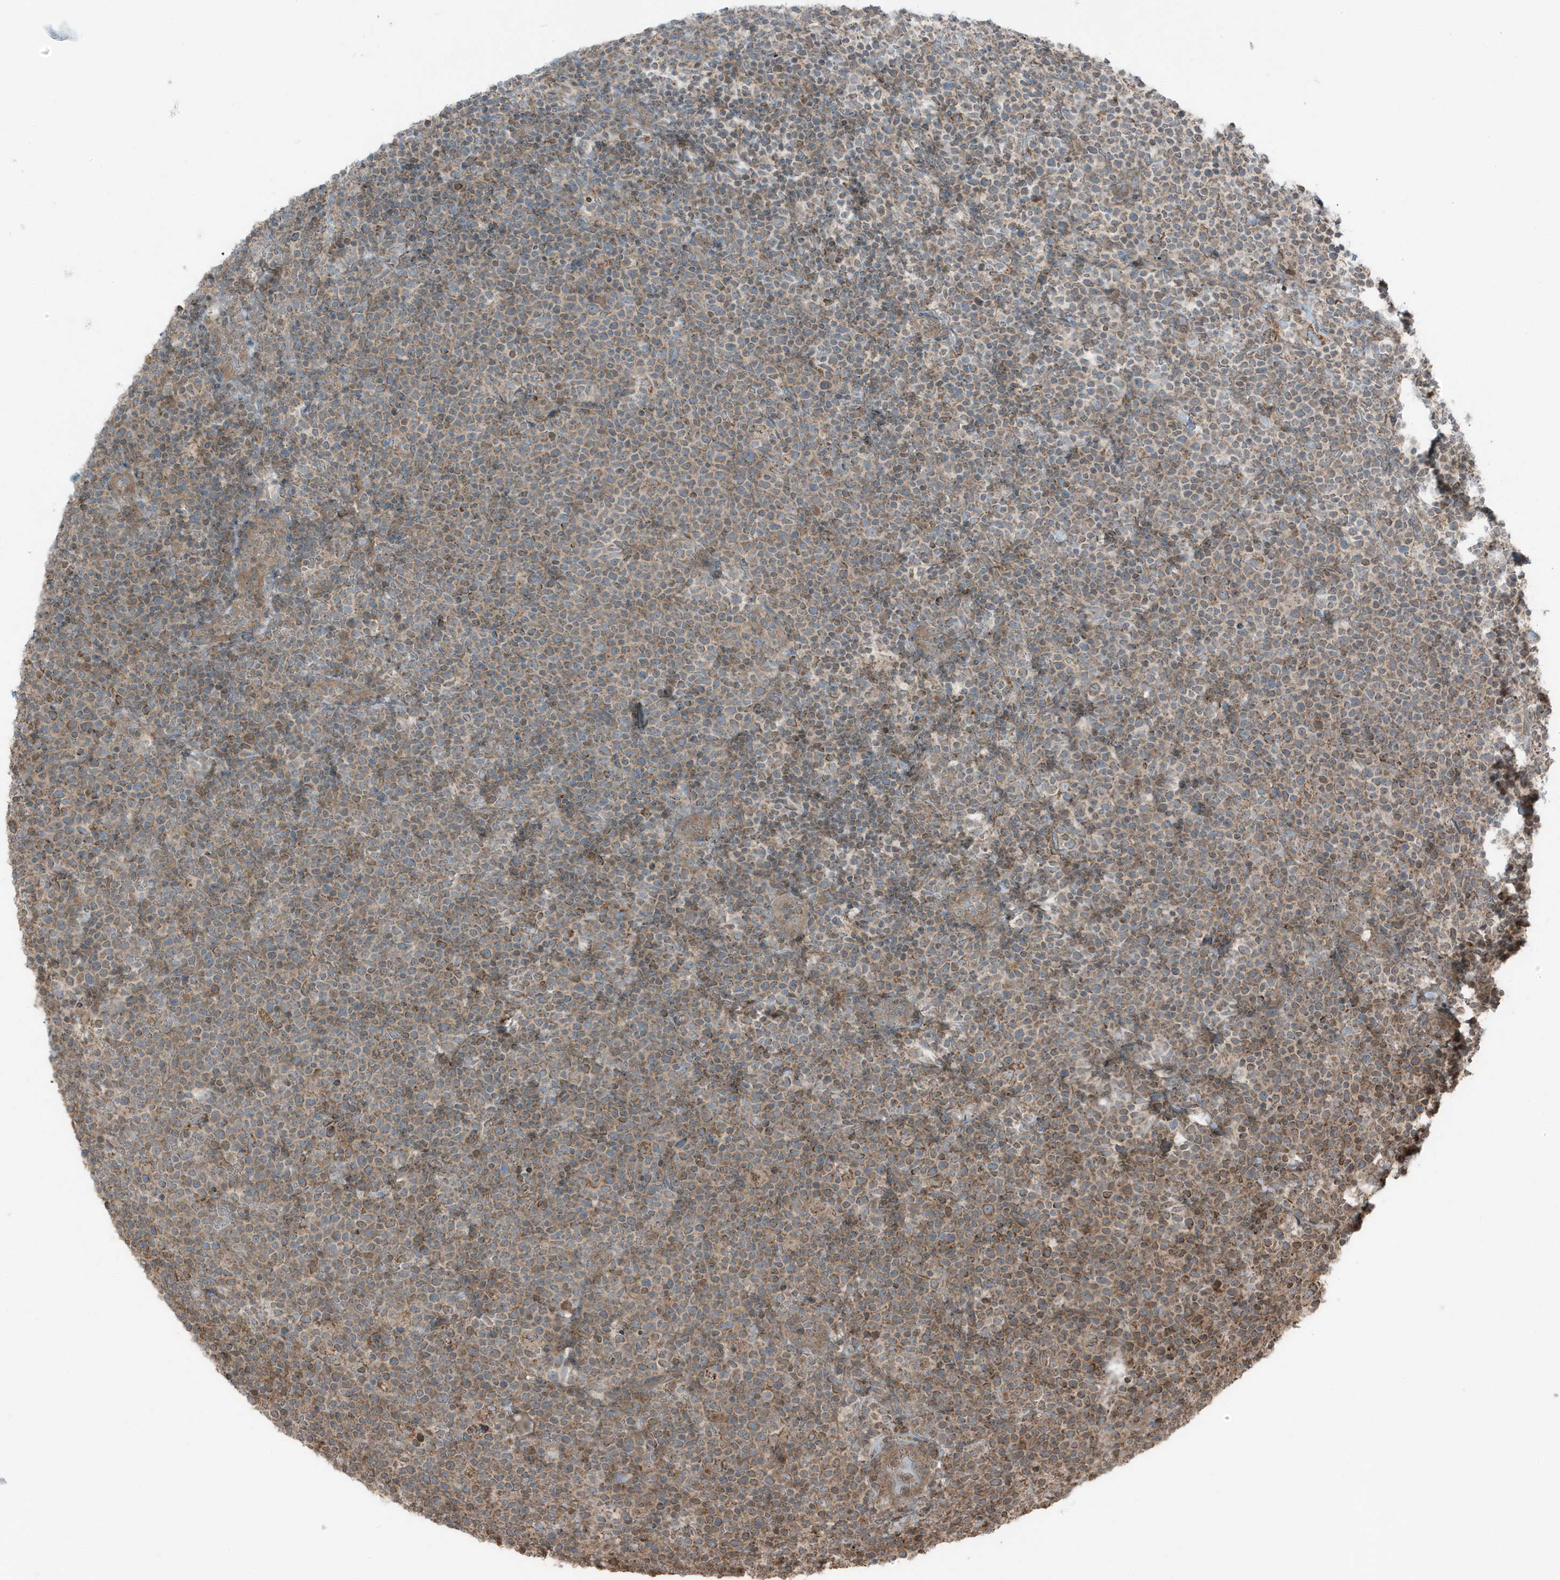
{"staining": {"intensity": "moderate", "quantity": ">75%", "location": "cytoplasmic/membranous"}, "tissue": "lymphoma", "cell_type": "Tumor cells", "image_type": "cancer", "snomed": [{"axis": "morphology", "description": "Malignant lymphoma, non-Hodgkin's type, High grade"}, {"axis": "topography", "description": "Lymph node"}], "caption": "Lymphoma tissue shows moderate cytoplasmic/membranous expression in about >75% of tumor cells", "gene": "AZI2", "patient": {"sex": "male", "age": 61}}